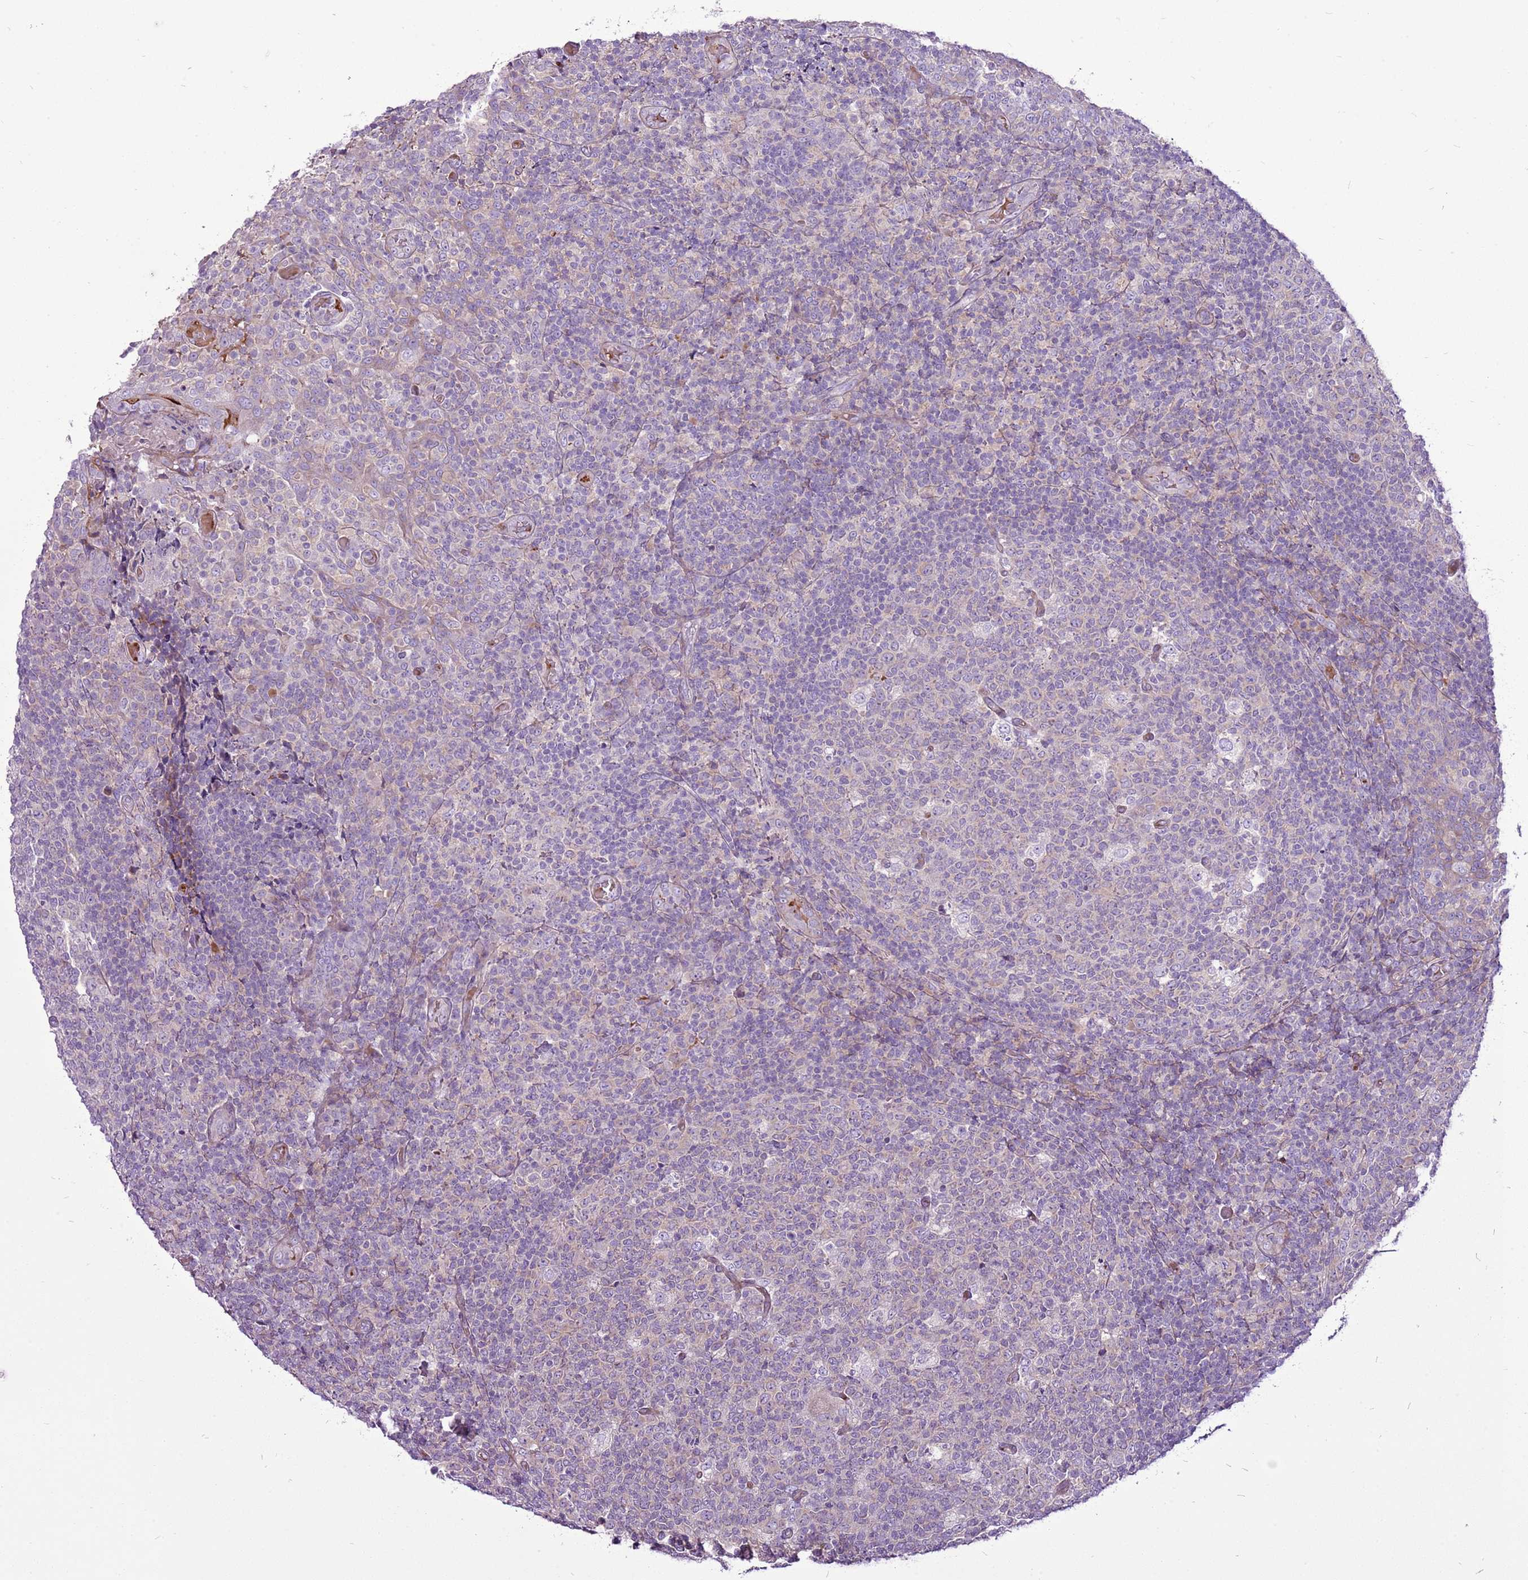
{"staining": {"intensity": "negative", "quantity": "none", "location": "none"}, "tissue": "tonsil", "cell_type": "Germinal center cells", "image_type": "normal", "snomed": [{"axis": "morphology", "description": "Normal tissue, NOS"}, {"axis": "topography", "description": "Tonsil"}], "caption": "IHC photomicrograph of benign human tonsil stained for a protein (brown), which exhibits no staining in germinal center cells.", "gene": "CHAC2", "patient": {"sex": "female", "age": 19}}